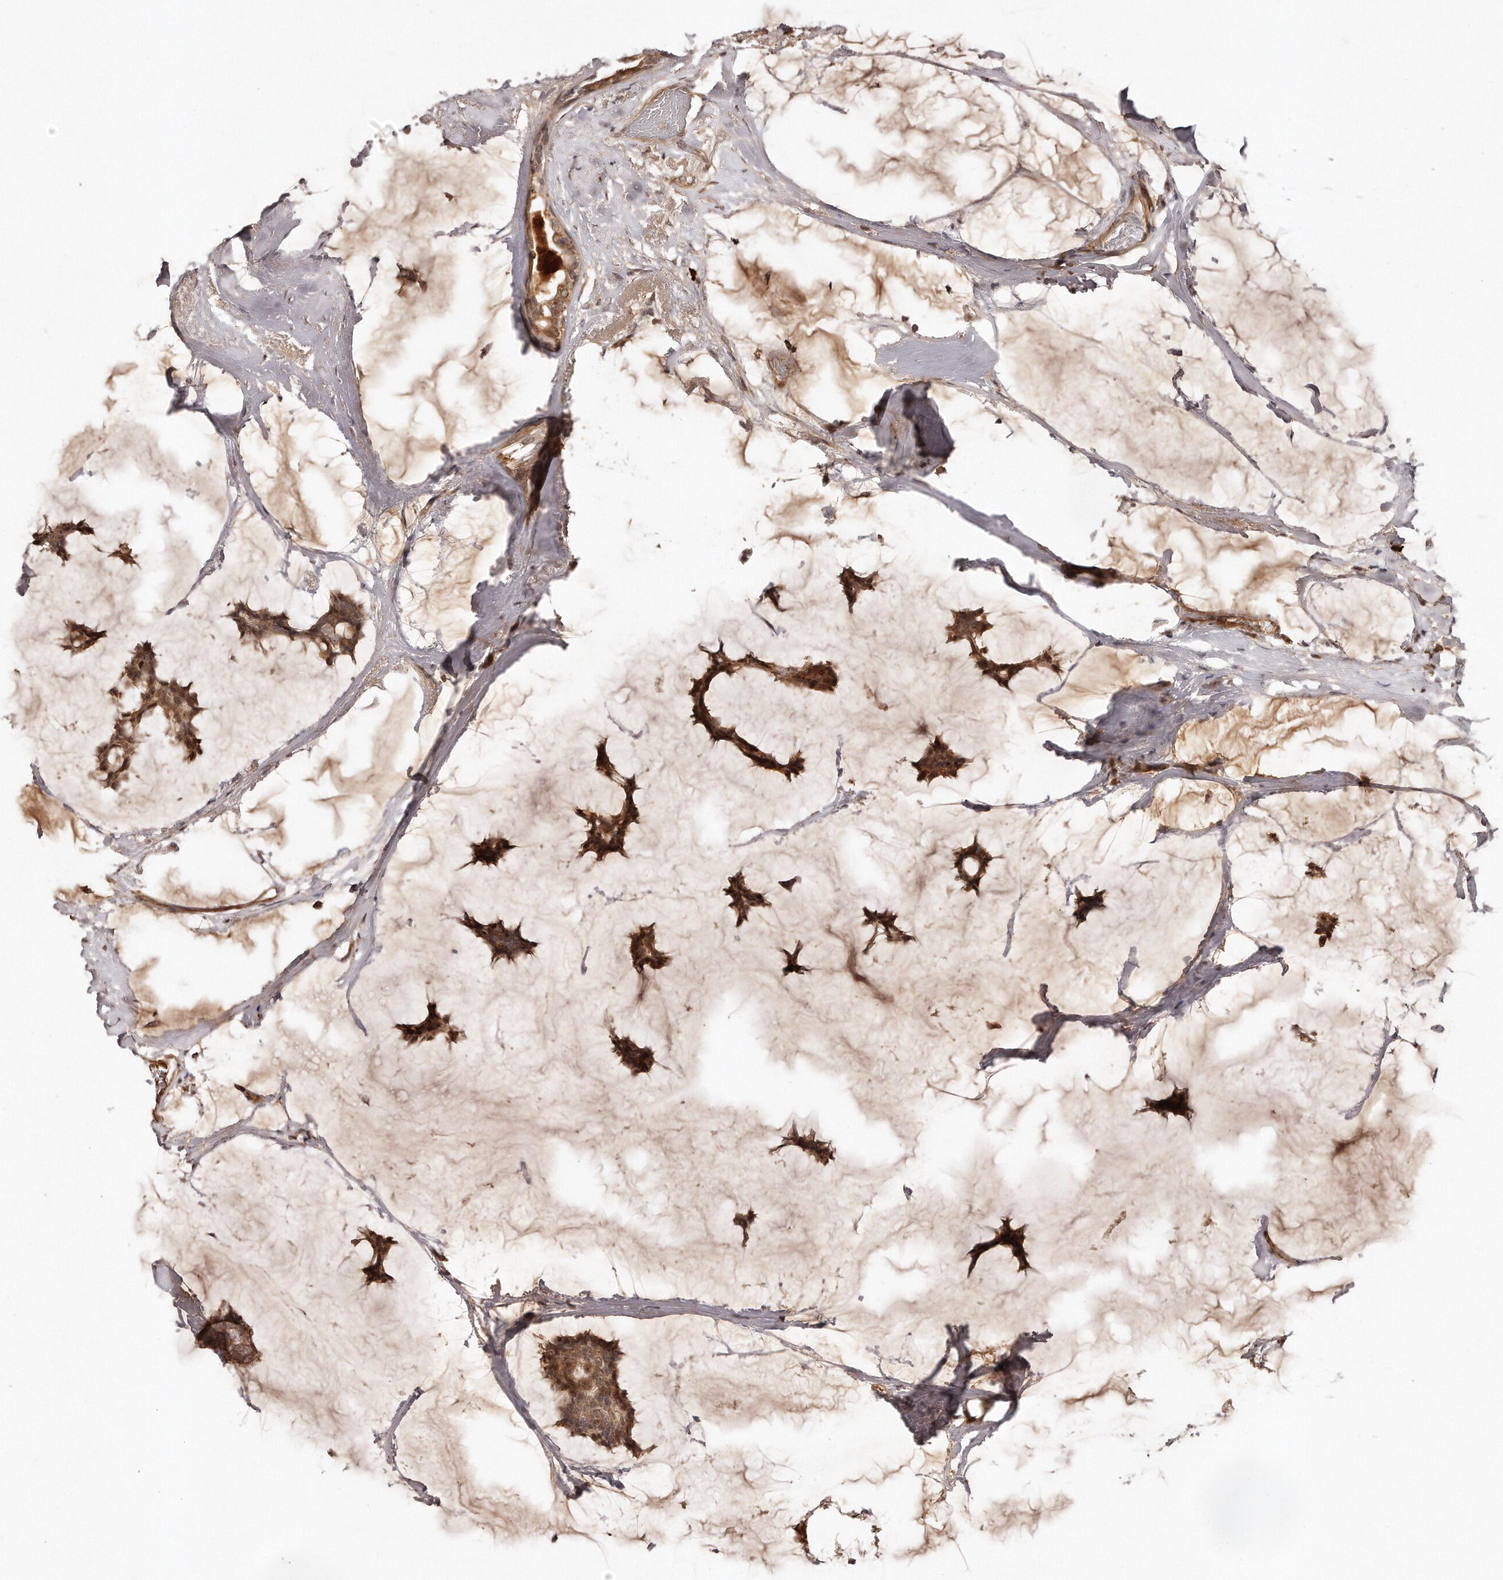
{"staining": {"intensity": "moderate", "quantity": ">75%", "location": "cytoplasmic/membranous,nuclear"}, "tissue": "breast cancer", "cell_type": "Tumor cells", "image_type": "cancer", "snomed": [{"axis": "morphology", "description": "Duct carcinoma"}, {"axis": "topography", "description": "Breast"}], "caption": "A photomicrograph showing moderate cytoplasmic/membranous and nuclear expression in approximately >75% of tumor cells in breast infiltrating ductal carcinoma, as visualized by brown immunohistochemical staining.", "gene": "SOX4", "patient": {"sex": "female", "age": 93}}